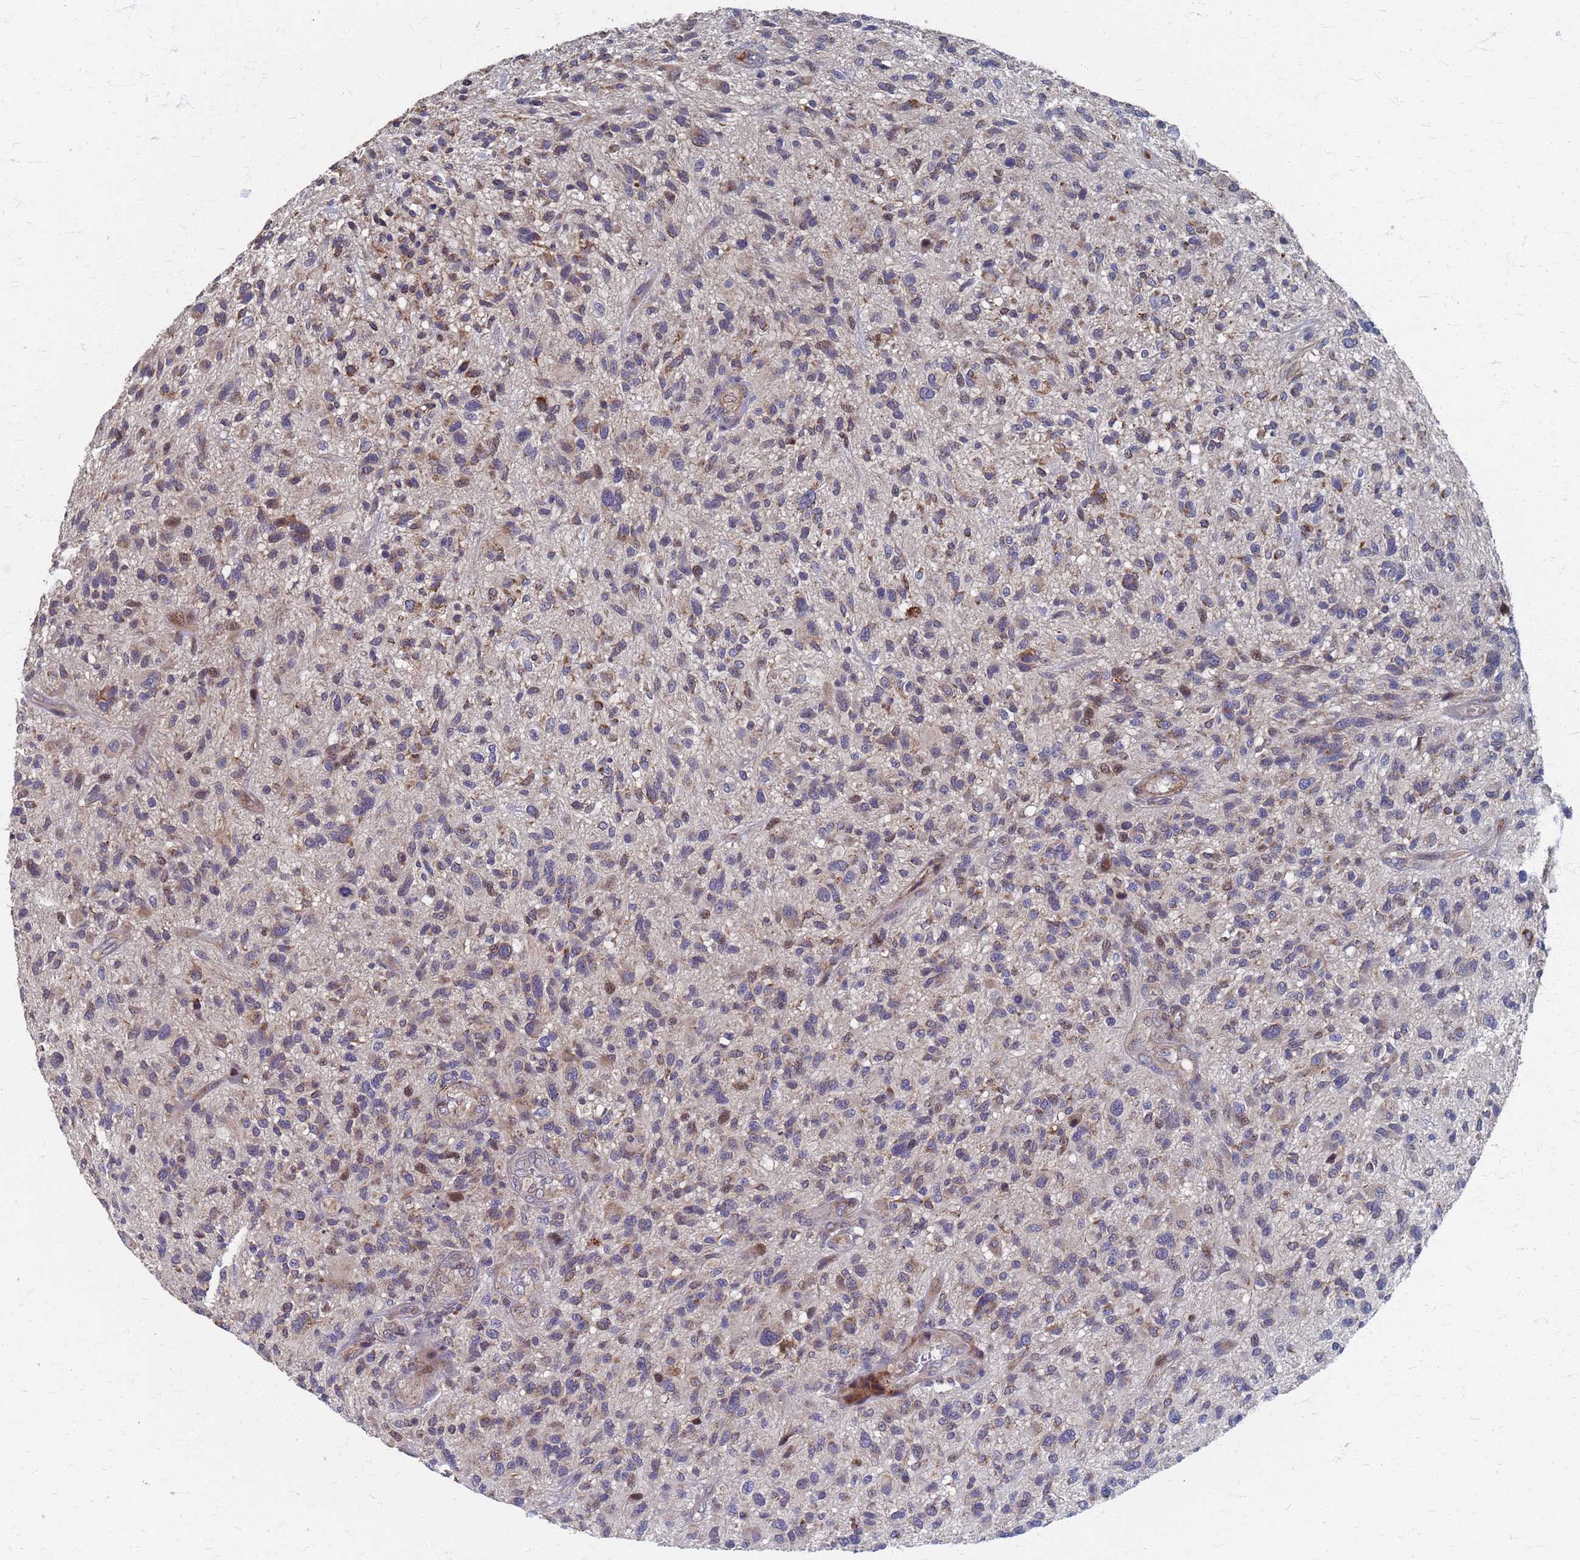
{"staining": {"intensity": "weak", "quantity": "25%-75%", "location": "cytoplasmic/membranous"}, "tissue": "glioma", "cell_type": "Tumor cells", "image_type": "cancer", "snomed": [{"axis": "morphology", "description": "Glioma, malignant, High grade"}, {"axis": "topography", "description": "Brain"}], "caption": "About 25%-75% of tumor cells in human malignant glioma (high-grade) exhibit weak cytoplasmic/membranous protein staining as visualized by brown immunohistochemical staining.", "gene": "ATPAF1", "patient": {"sex": "male", "age": 47}}